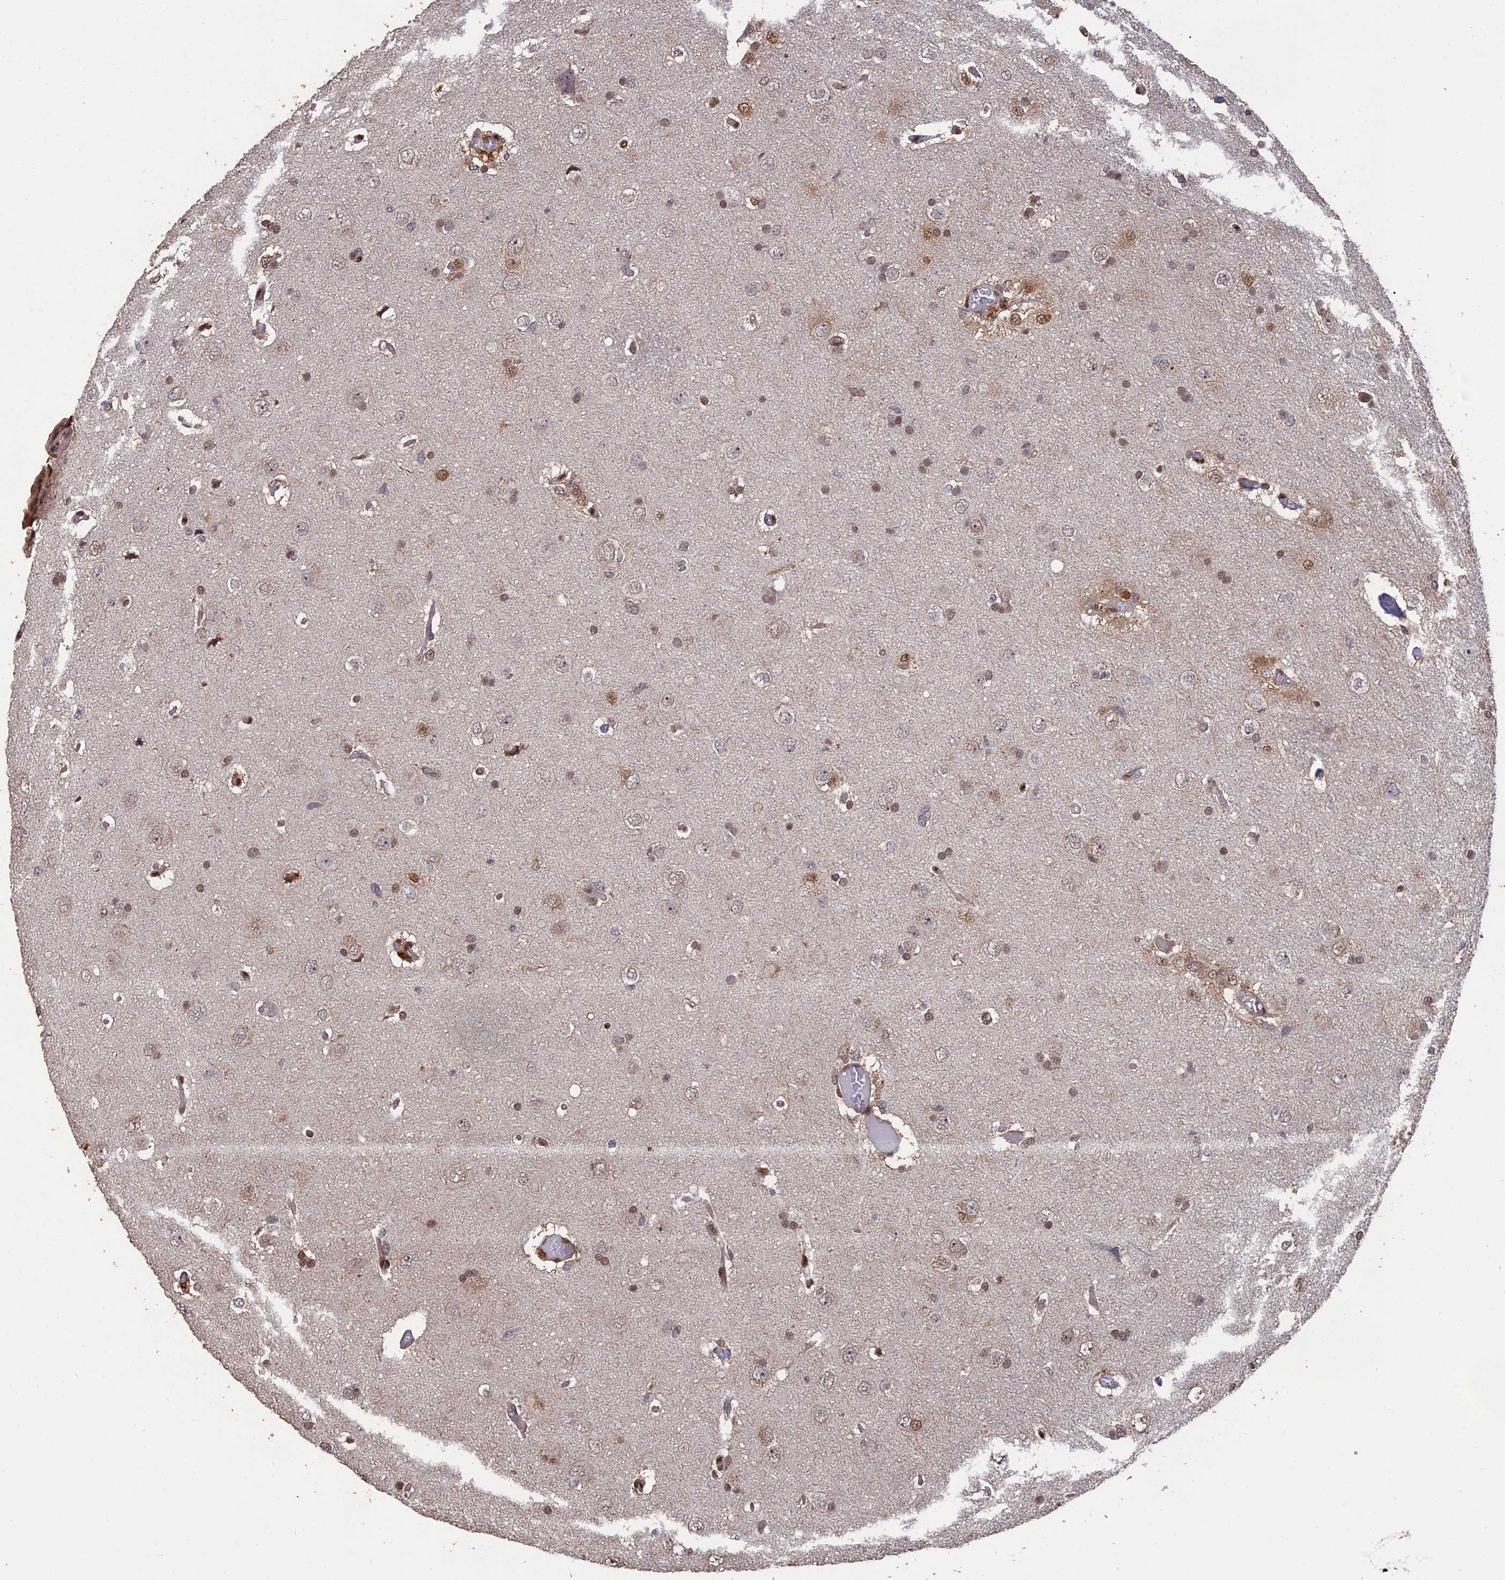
{"staining": {"intensity": "weak", "quantity": "<25%", "location": "nuclear"}, "tissue": "glioma", "cell_type": "Tumor cells", "image_type": "cancer", "snomed": [{"axis": "morphology", "description": "Glioma, malignant, High grade"}, {"axis": "topography", "description": "Brain"}], "caption": "Malignant glioma (high-grade) was stained to show a protein in brown. There is no significant positivity in tumor cells.", "gene": "MYBL2", "patient": {"sex": "female", "age": 59}}